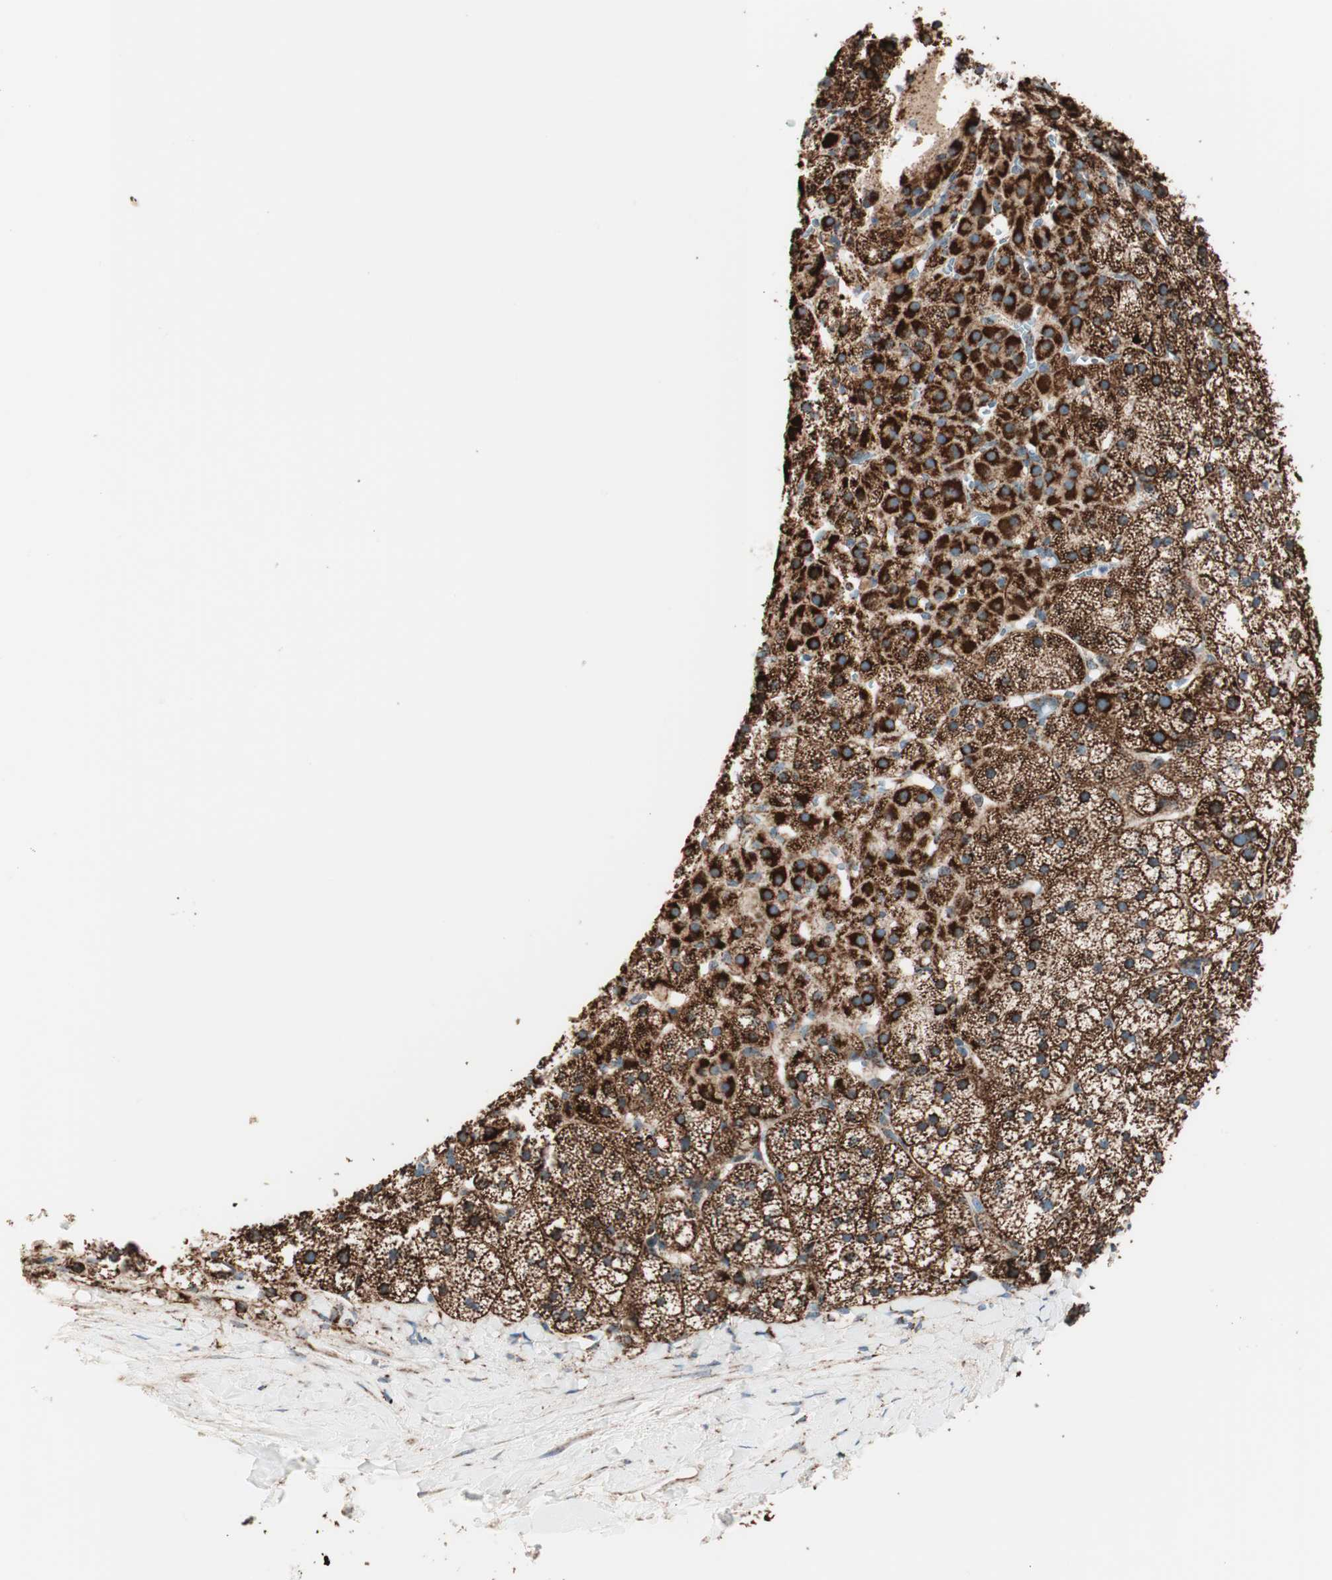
{"staining": {"intensity": "strong", "quantity": ">75%", "location": "cytoplasmic/membranous"}, "tissue": "adrenal gland", "cell_type": "Glandular cells", "image_type": "normal", "snomed": [{"axis": "morphology", "description": "Normal tissue, NOS"}, {"axis": "topography", "description": "Adrenal gland"}], "caption": "An IHC micrograph of benign tissue is shown. Protein staining in brown highlights strong cytoplasmic/membranous positivity in adrenal gland within glandular cells. (DAB (3,3'-diaminobenzidine) IHC, brown staining for protein, blue staining for nuclei).", "gene": "TOMM22", "patient": {"sex": "male", "age": 35}}